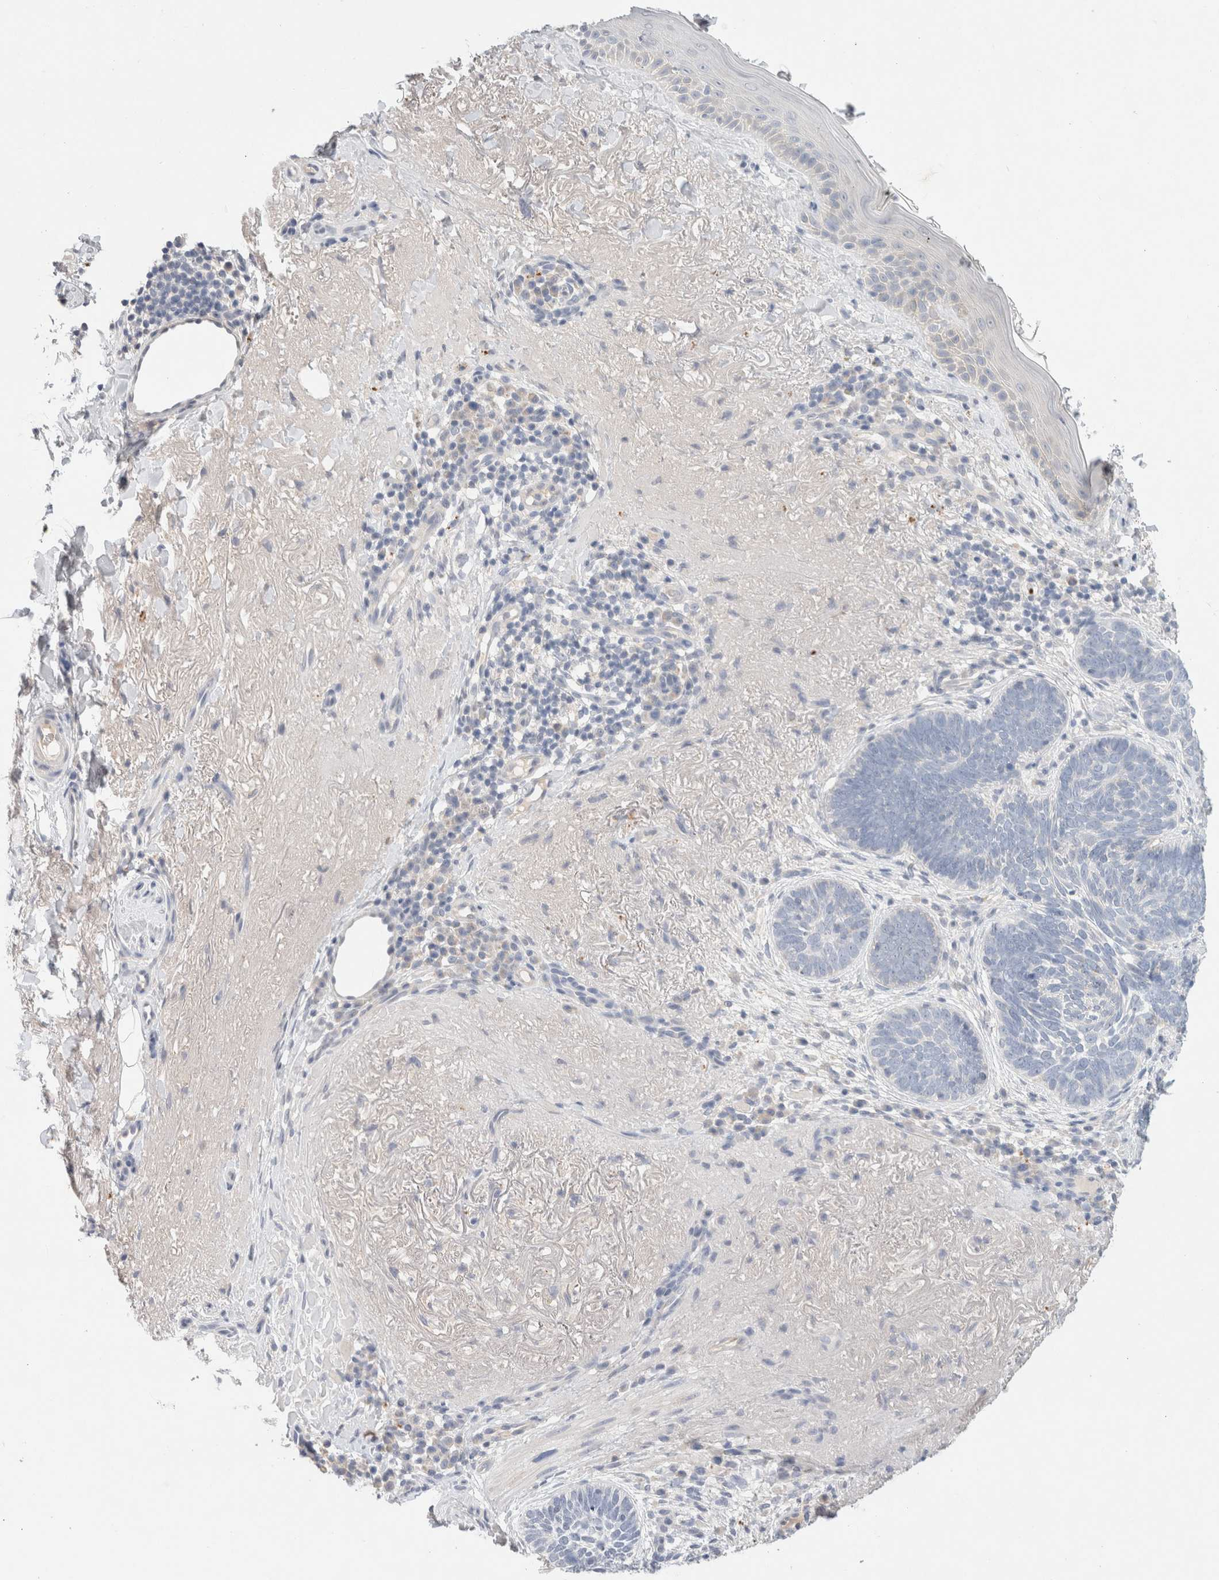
{"staining": {"intensity": "negative", "quantity": "none", "location": "none"}, "tissue": "skin cancer", "cell_type": "Tumor cells", "image_type": "cancer", "snomed": [{"axis": "morphology", "description": "Basal cell carcinoma"}, {"axis": "topography", "description": "Skin"}], "caption": "An immunohistochemistry micrograph of skin basal cell carcinoma is shown. There is no staining in tumor cells of skin basal cell carcinoma.", "gene": "MPP2", "patient": {"sex": "female", "age": 85}}